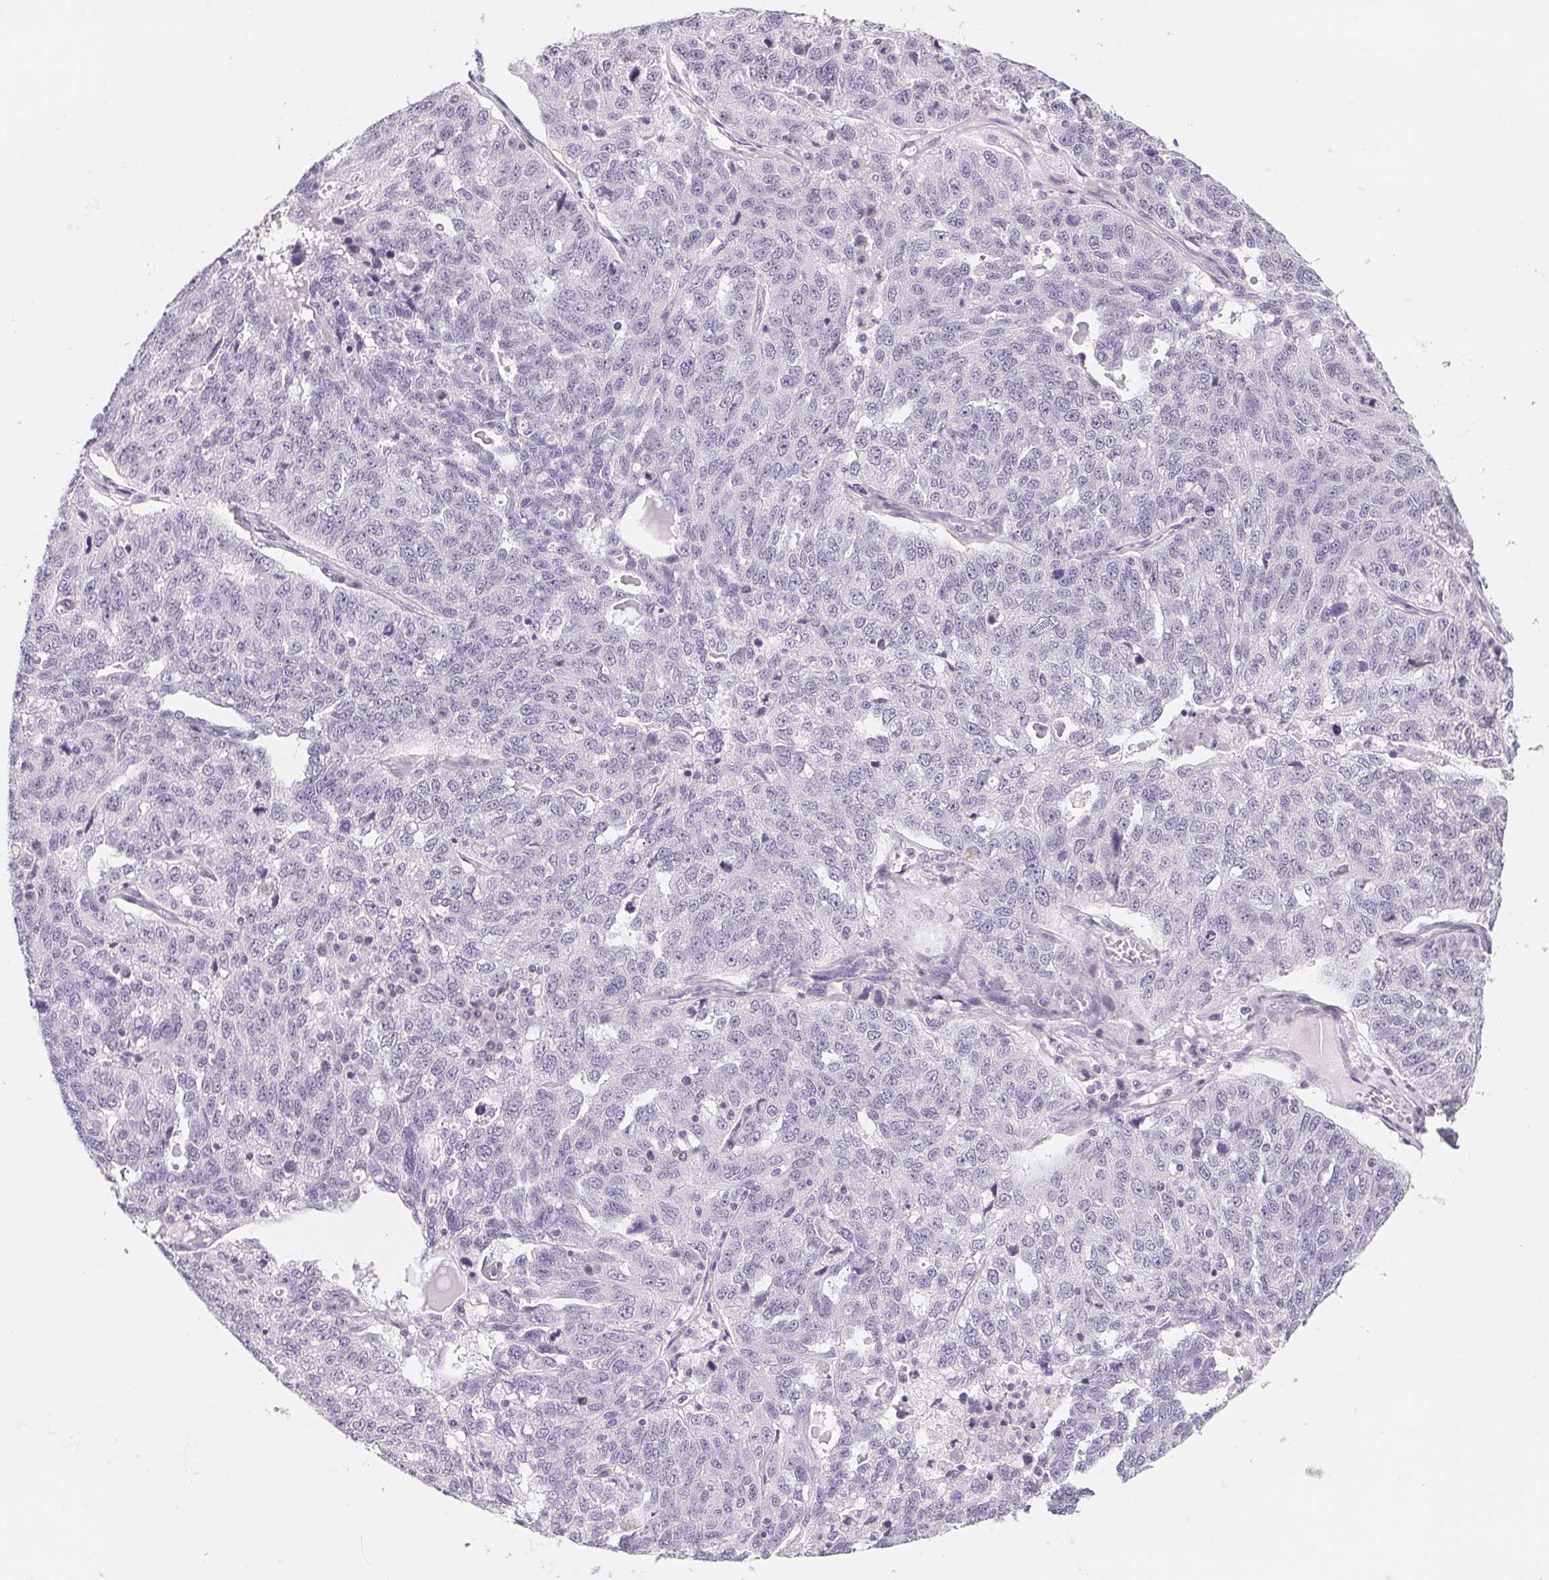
{"staining": {"intensity": "negative", "quantity": "none", "location": "none"}, "tissue": "ovarian cancer", "cell_type": "Tumor cells", "image_type": "cancer", "snomed": [{"axis": "morphology", "description": "Cystadenocarcinoma, serous, NOS"}, {"axis": "topography", "description": "Ovary"}], "caption": "Serous cystadenocarcinoma (ovarian) was stained to show a protein in brown. There is no significant expression in tumor cells.", "gene": "GIPC2", "patient": {"sex": "female", "age": 71}}